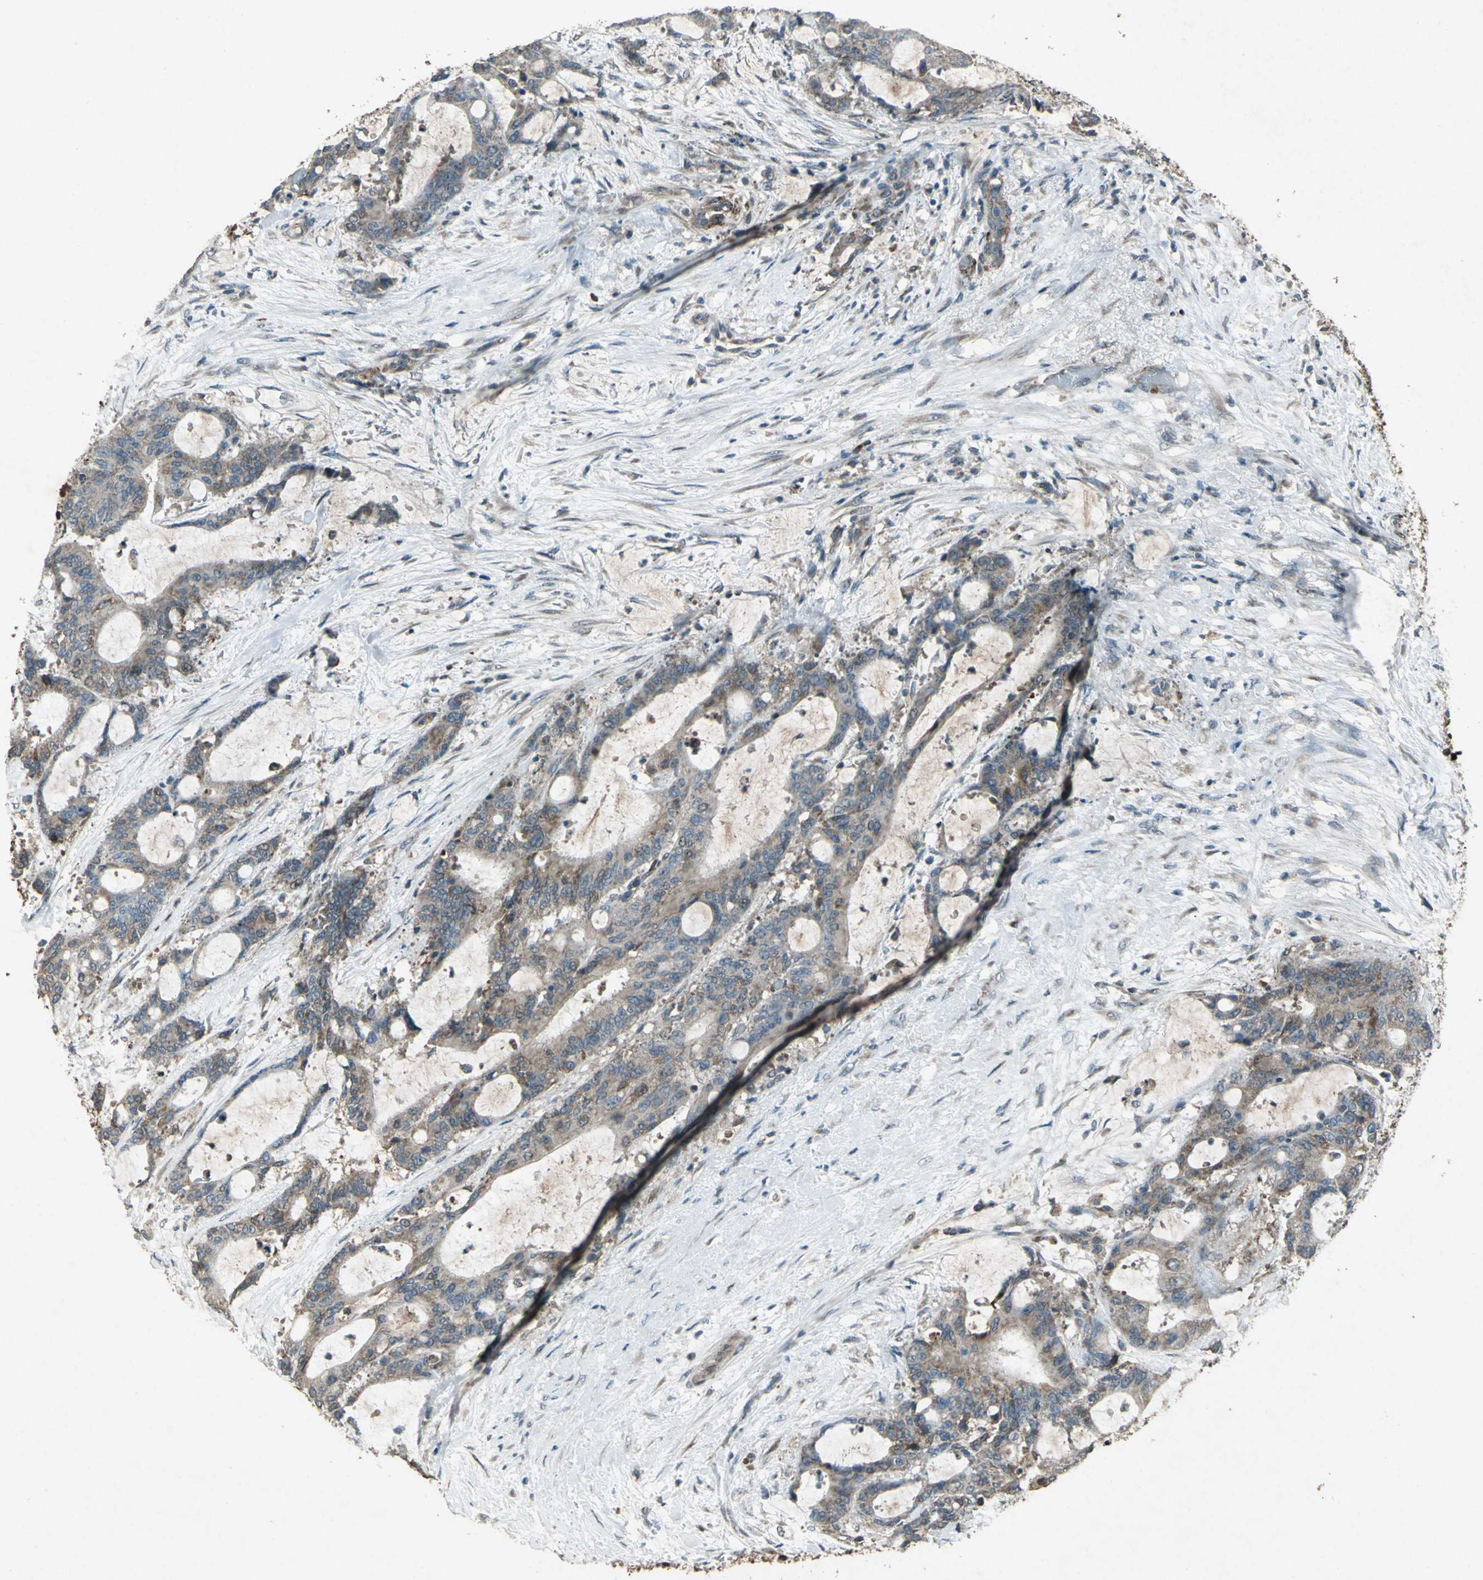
{"staining": {"intensity": "weak", "quantity": ">75%", "location": "cytoplasmic/membranous"}, "tissue": "liver cancer", "cell_type": "Tumor cells", "image_type": "cancer", "snomed": [{"axis": "morphology", "description": "Cholangiocarcinoma"}, {"axis": "topography", "description": "Liver"}], "caption": "Liver cholangiocarcinoma tissue displays weak cytoplasmic/membranous positivity in about >75% of tumor cells, visualized by immunohistochemistry. Immunohistochemistry (ihc) stains the protein in brown and the nuclei are stained blue.", "gene": "SEPTIN4", "patient": {"sex": "female", "age": 73}}